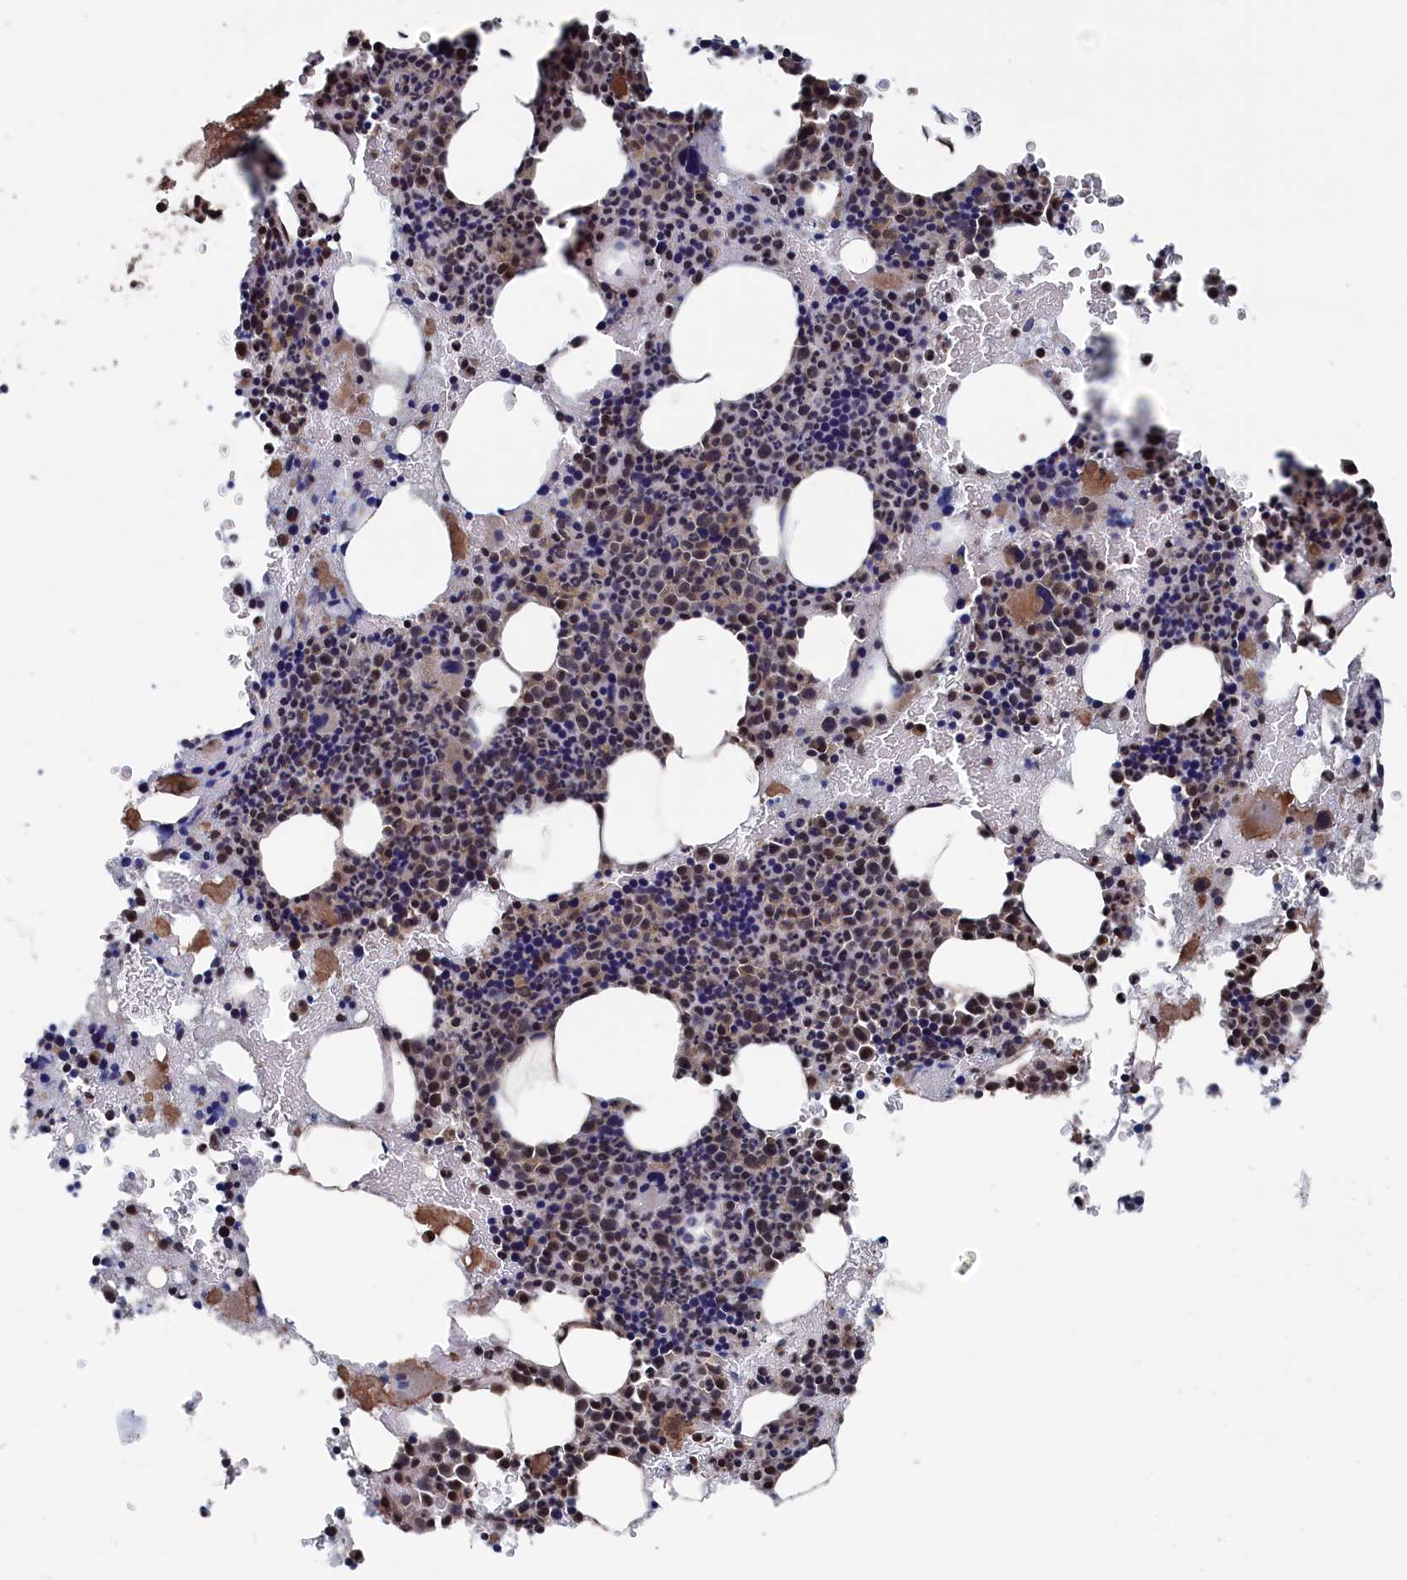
{"staining": {"intensity": "moderate", "quantity": "<25%", "location": "cytoplasmic/membranous,nuclear"}, "tissue": "bone marrow", "cell_type": "Hematopoietic cells", "image_type": "normal", "snomed": [{"axis": "morphology", "description": "Normal tissue, NOS"}, {"axis": "topography", "description": "Bone marrow"}], "caption": "Bone marrow stained for a protein (brown) displays moderate cytoplasmic/membranous,nuclear positive expression in about <25% of hematopoietic cells.", "gene": "PDE12", "patient": {"sex": "female", "age": 41}}